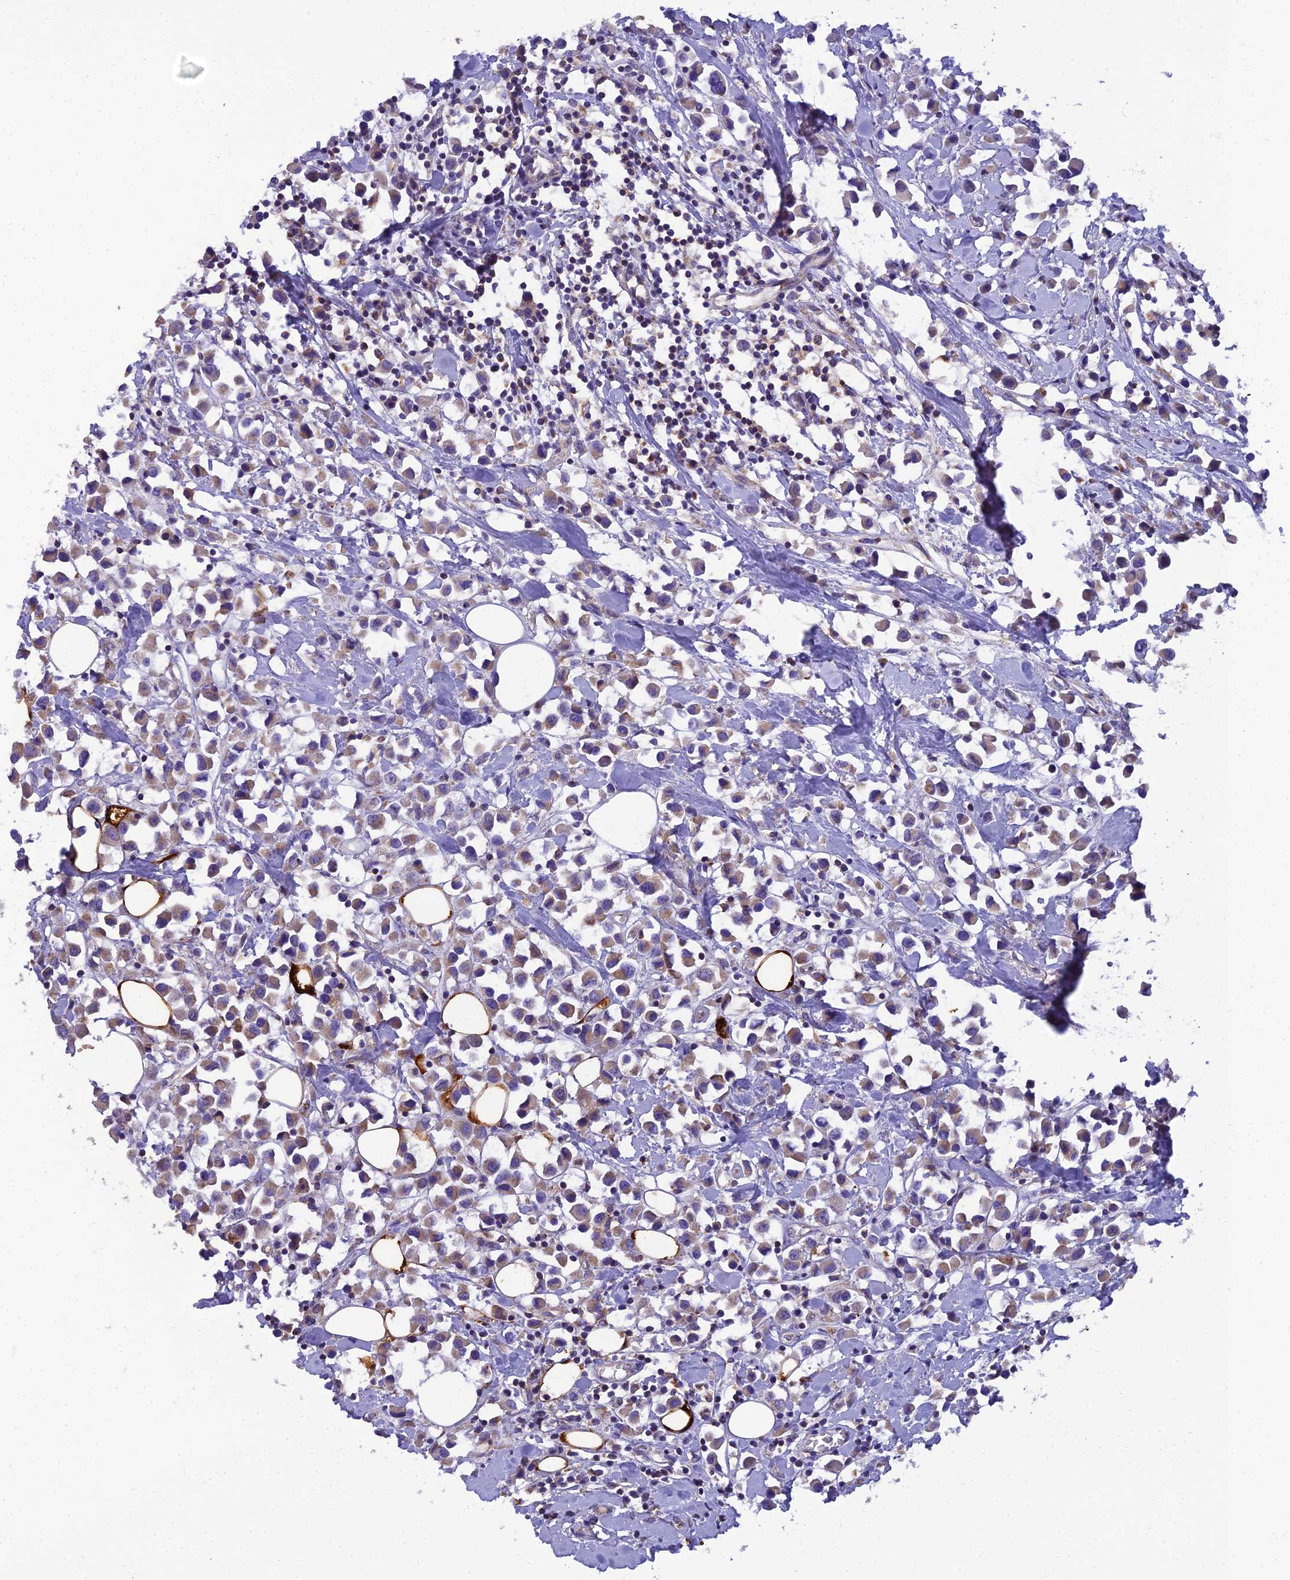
{"staining": {"intensity": "weak", "quantity": ">75%", "location": "cytoplasmic/membranous"}, "tissue": "breast cancer", "cell_type": "Tumor cells", "image_type": "cancer", "snomed": [{"axis": "morphology", "description": "Duct carcinoma"}, {"axis": "topography", "description": "Breast"}], "caption": "Weak cytoplasmic/membranous staining for a protein is appreciated in about >75% of tumor cells of breast cancer (intraductal carcinoma) using immunohistochemistry.", "gene": "GPD1", "patient": {"sex": "female", "age": 61}}